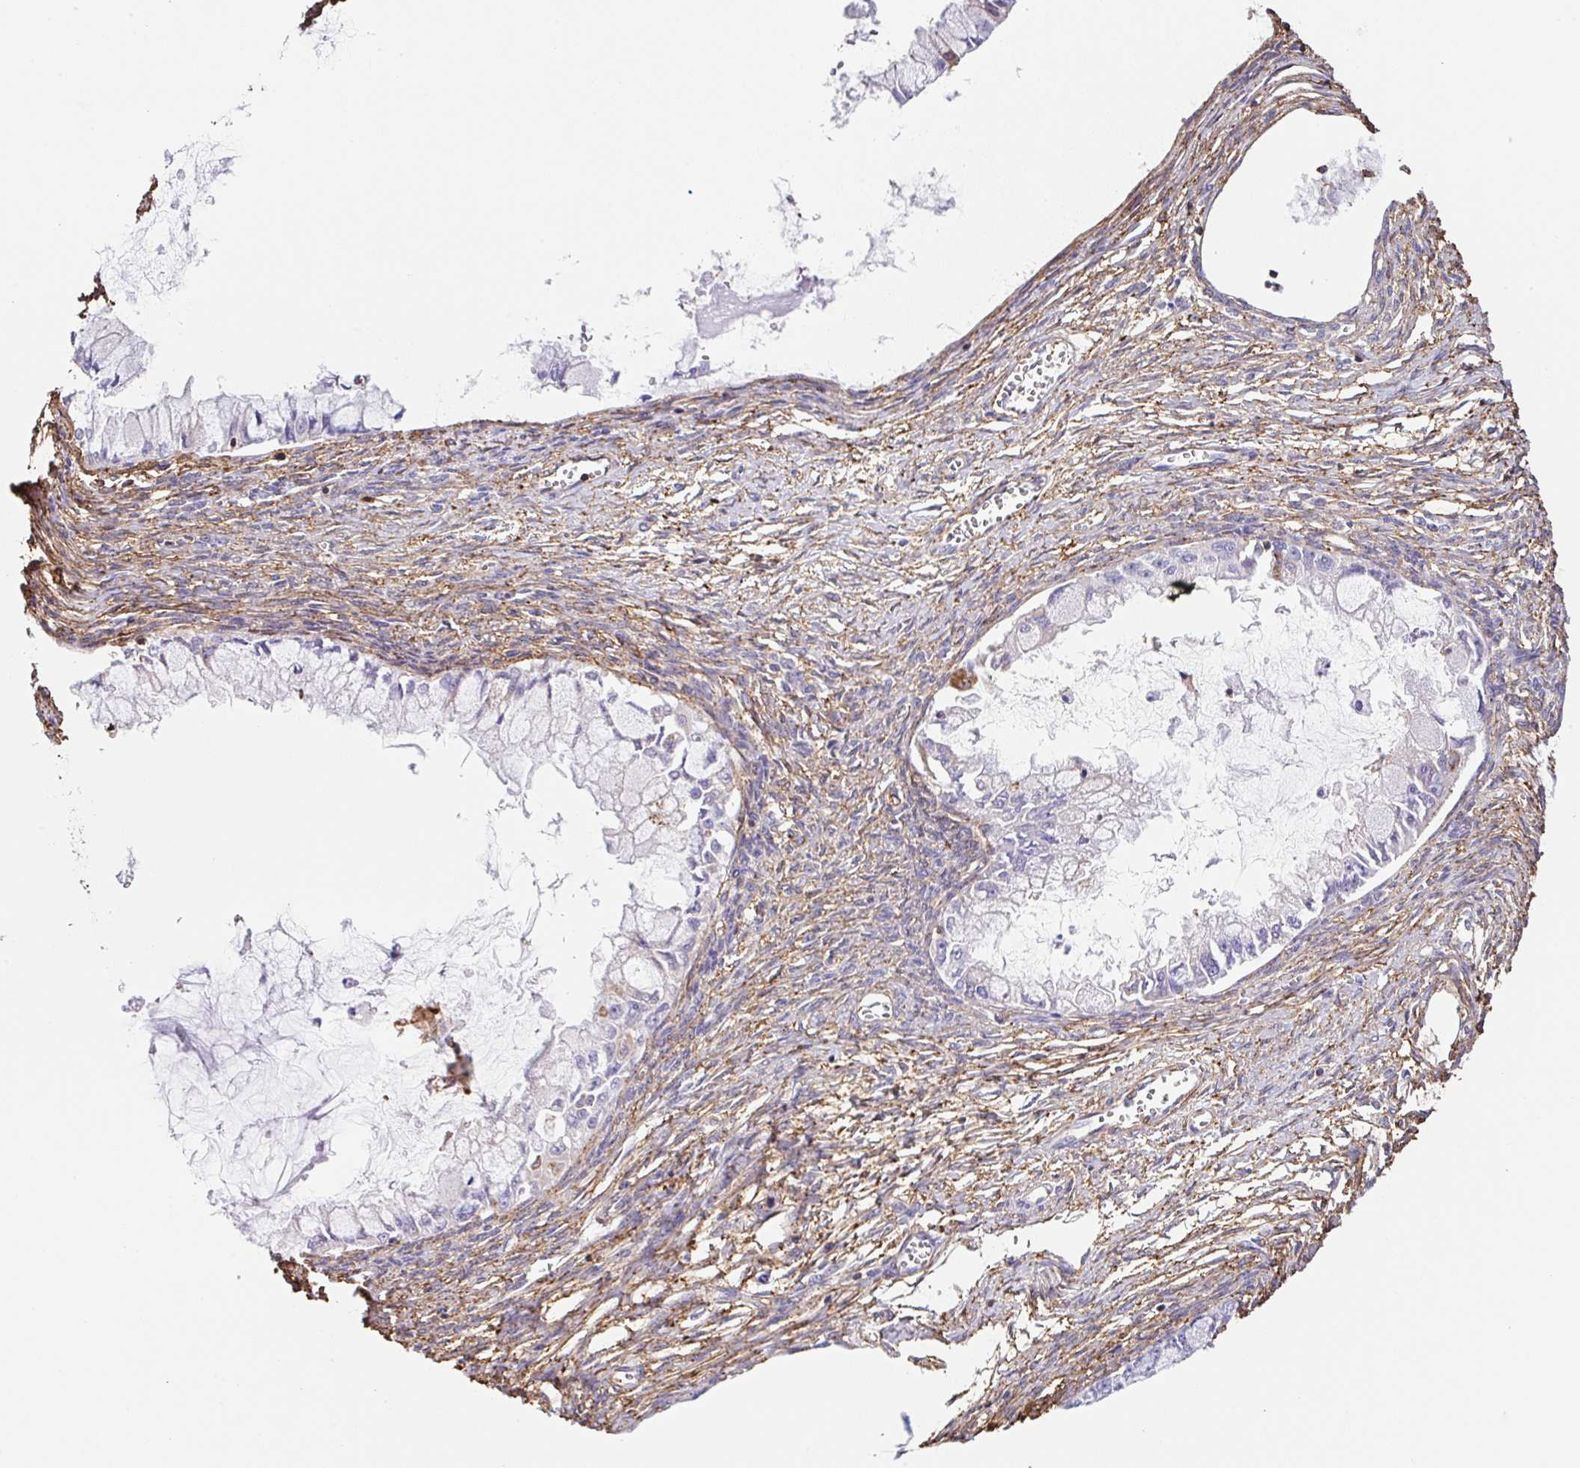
{"staining": {"intensity": "negative", "quantity": "none", "location": "none"}, "tissue": "ovarian cancer", "cell_type": "Tumor cells", "image_type": "cancer", "snomed": [{"axis": "morphology", "description": "Cystadenocarcinoma, mucinous, NOS"}, {"axis": "topography", "description": "Ovary"}], "caption": "IHC of human ovarian cancer (mucinous cystadenocarcinoma) demonstrates no staining in tumor cells. The staining was performed using DAB to visualize the protein expression in brown, while the nuclei were stained in blue with hematoxylin (Magnification: 20x).", "gene": "MTTP", "patient": {"sex": "female", "age": 34}}